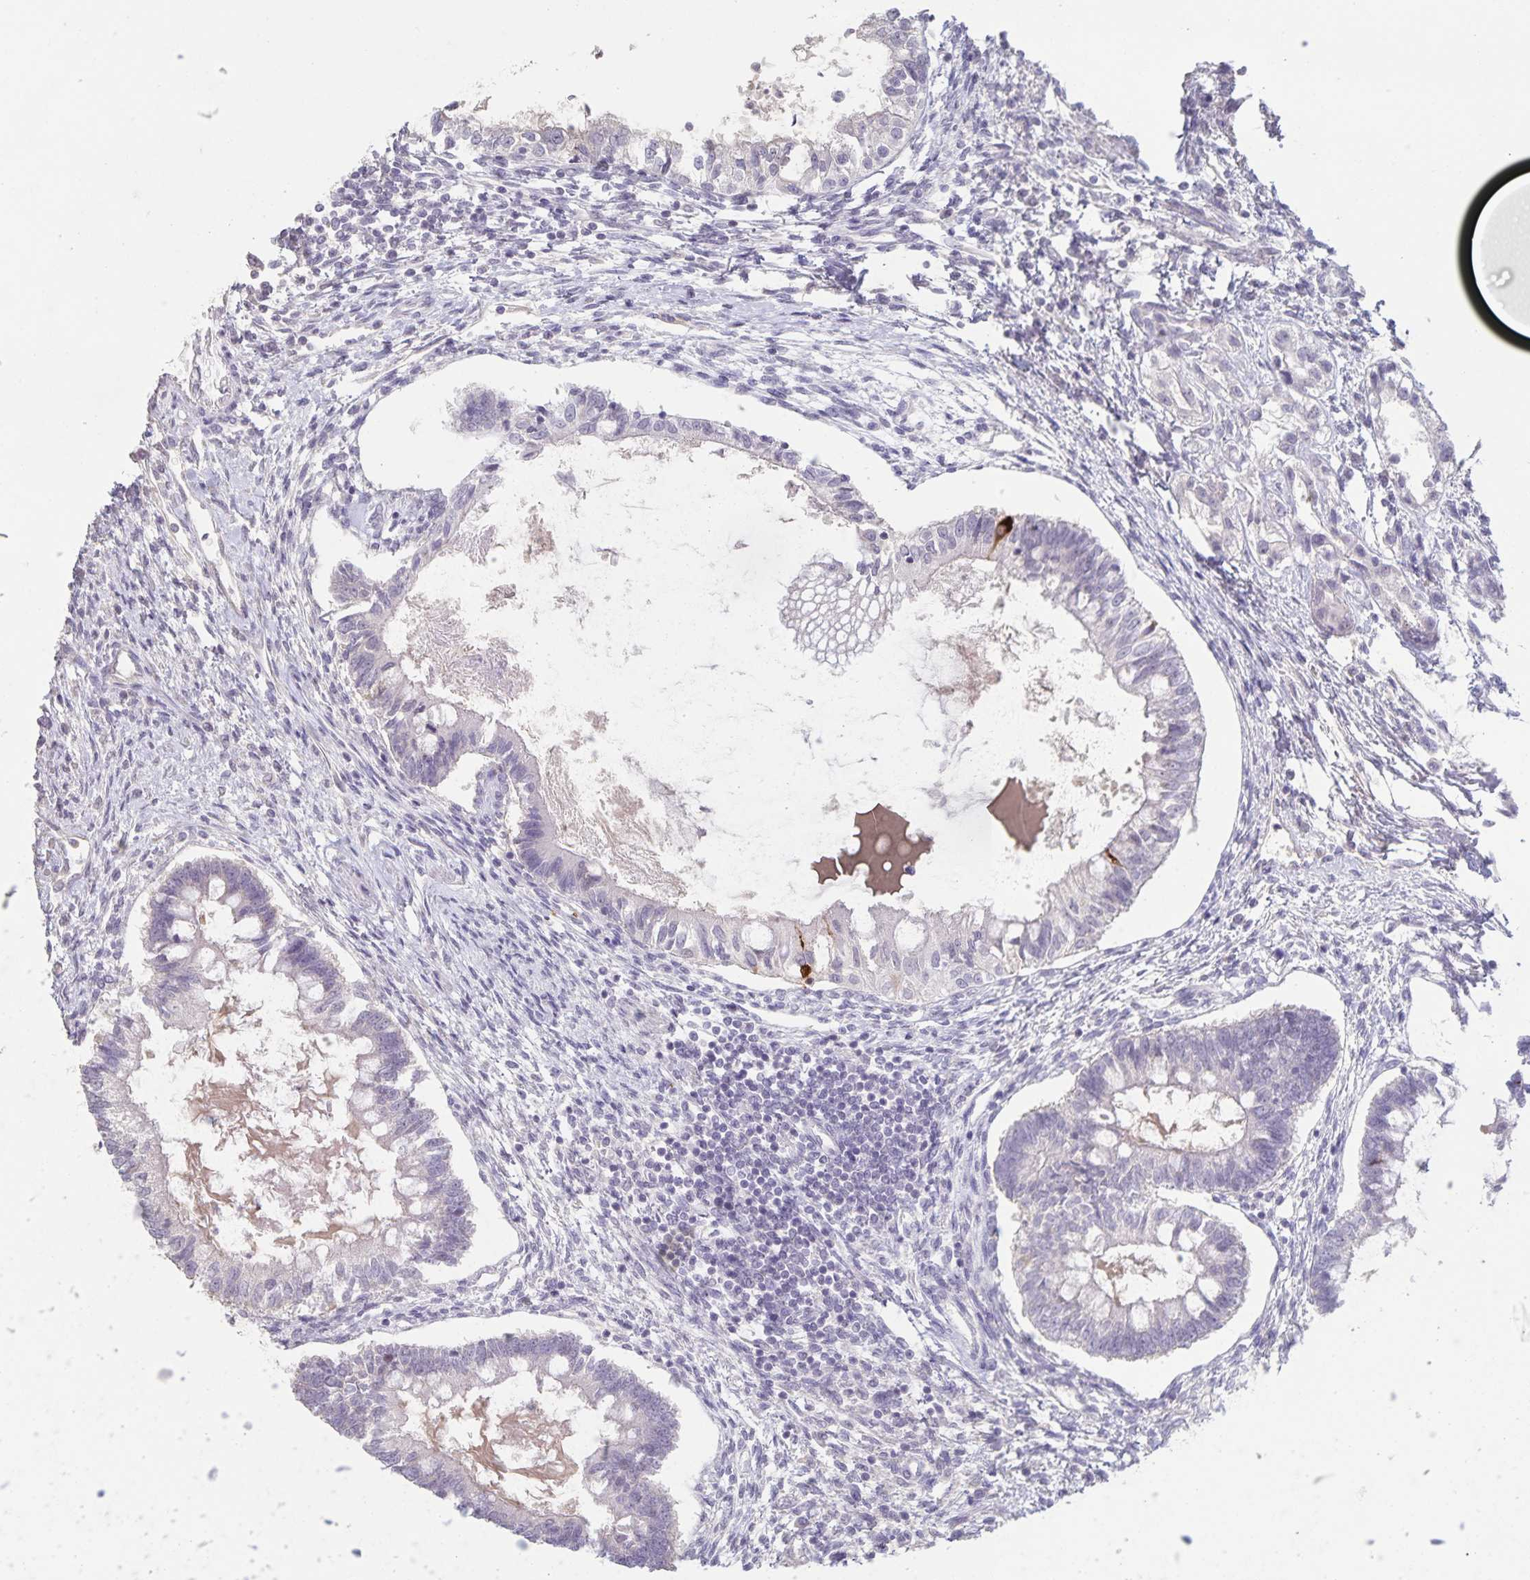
{"staining": {"intensity": "negative", "quantity": "none", "location": "none"}, "tissue": "testis cancer", "cell_type": "Tumor cells", "image_type": "cancer", "snomed": [{"axis": "morphology", "description": "Carcinoma, Embryonal, NOS"}, {"axis": "topography", "description": "Testis"}], "caption": "IHC of human testis cancer exhibits no staining in tumor cells. (Brightfield microscopy of DAB (3,3'-diaminobenzidine) immunohistochemistry (IHC) at high magnification).", "gene": "INSL5", "patient": {"sex": "male", "age": 37}}